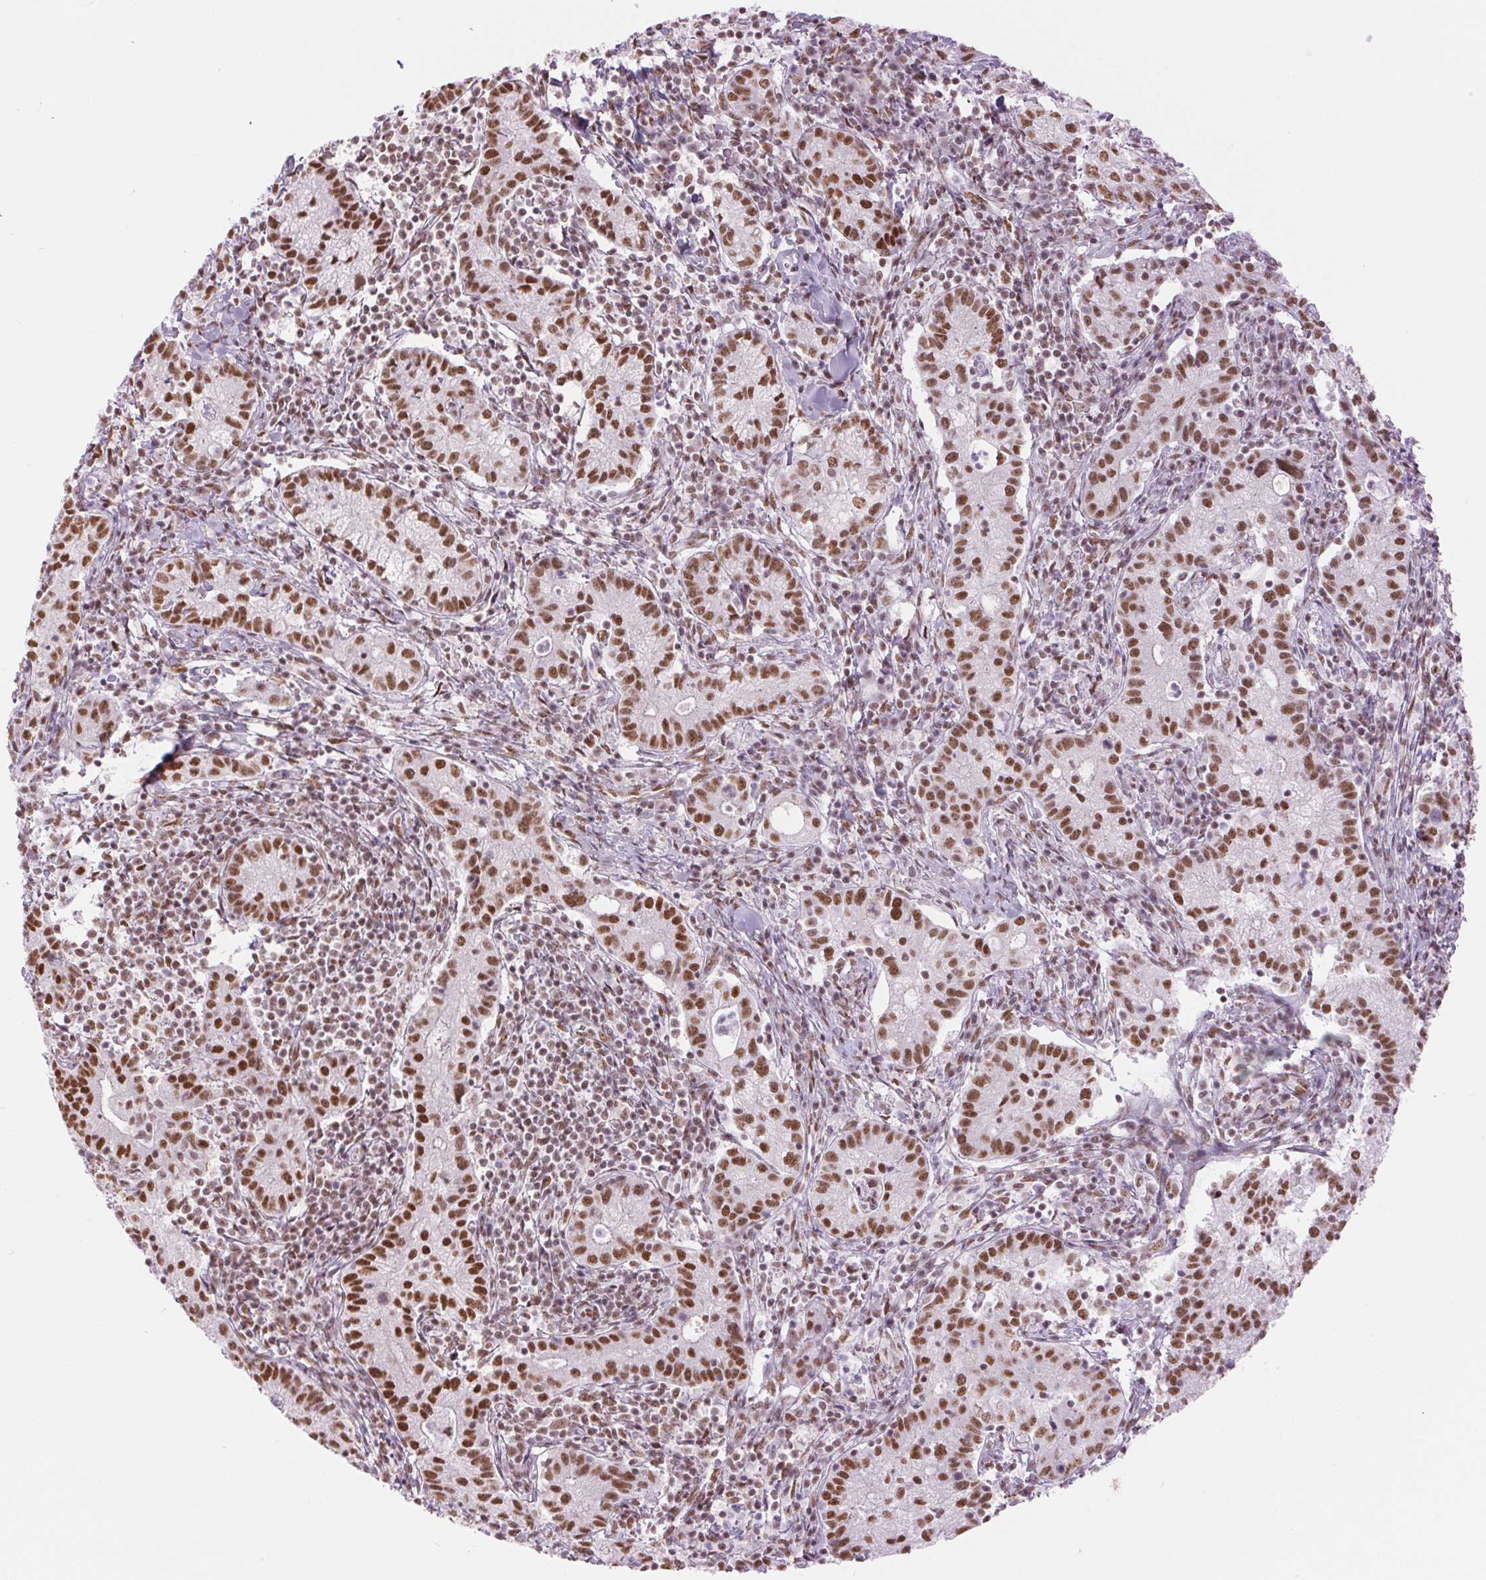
{"staining": {"intensity": "moderate", "quantity": ">75%", "location": "nuclear"}, "tissue": "cervical cancer", "cell_type": "Tumor cells", "image_type": "cancer", "snomed": [{"axis": "morphology", "description": "Normal tissue, NOS"}, {"axis": "morphology", "description": "Adenocarcinoma, NOS"}, {"axis": "topography", "description": "Cervix"}], "caption": "Immunohistochemistry (IHC) micrograph of human adenocarcinoma (cervical) stained for a protein (brown), which reveals medium levels of moderate nuclear staining in approximately >75% of tumor cells.", "gene": "ZFR2", "patient": {"sex": "female", "age": 44}}